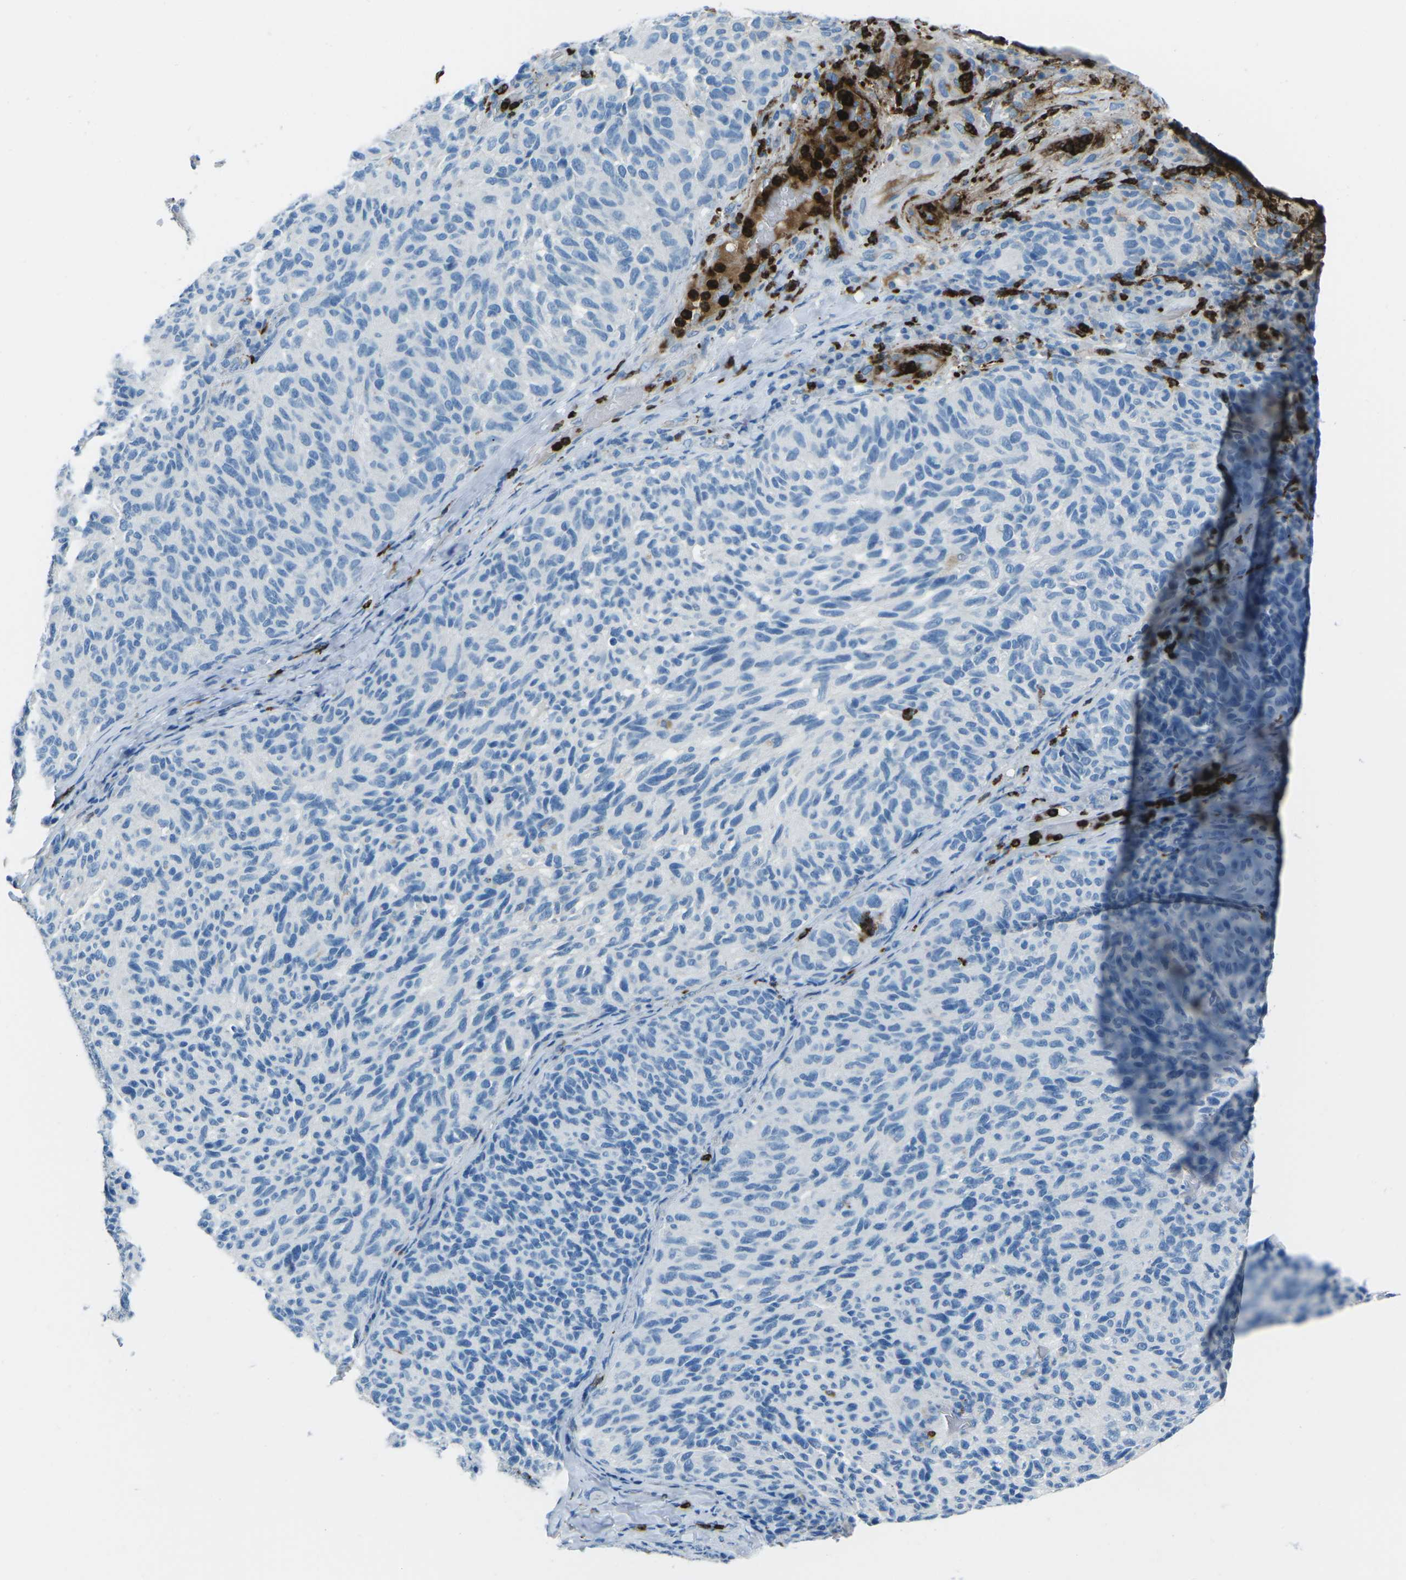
{"staining": {"intensity": "negative", "quantity": "none", "location": "none"}, "tissue": "melanoma", "cell_type": "Tumor cells", "image_type": "cancer", "snomed": [{"axis": "morphology", "description": "Malignant melanoma, NOS"}, {"axis": "topography", "description": "Skin"}], "caption": "Immunohistochemistry of human malignant melanoma demonstrates no expression in tumor cells.", "gene": "FCN1", "patient": {"sex": "female", "age": 73}}